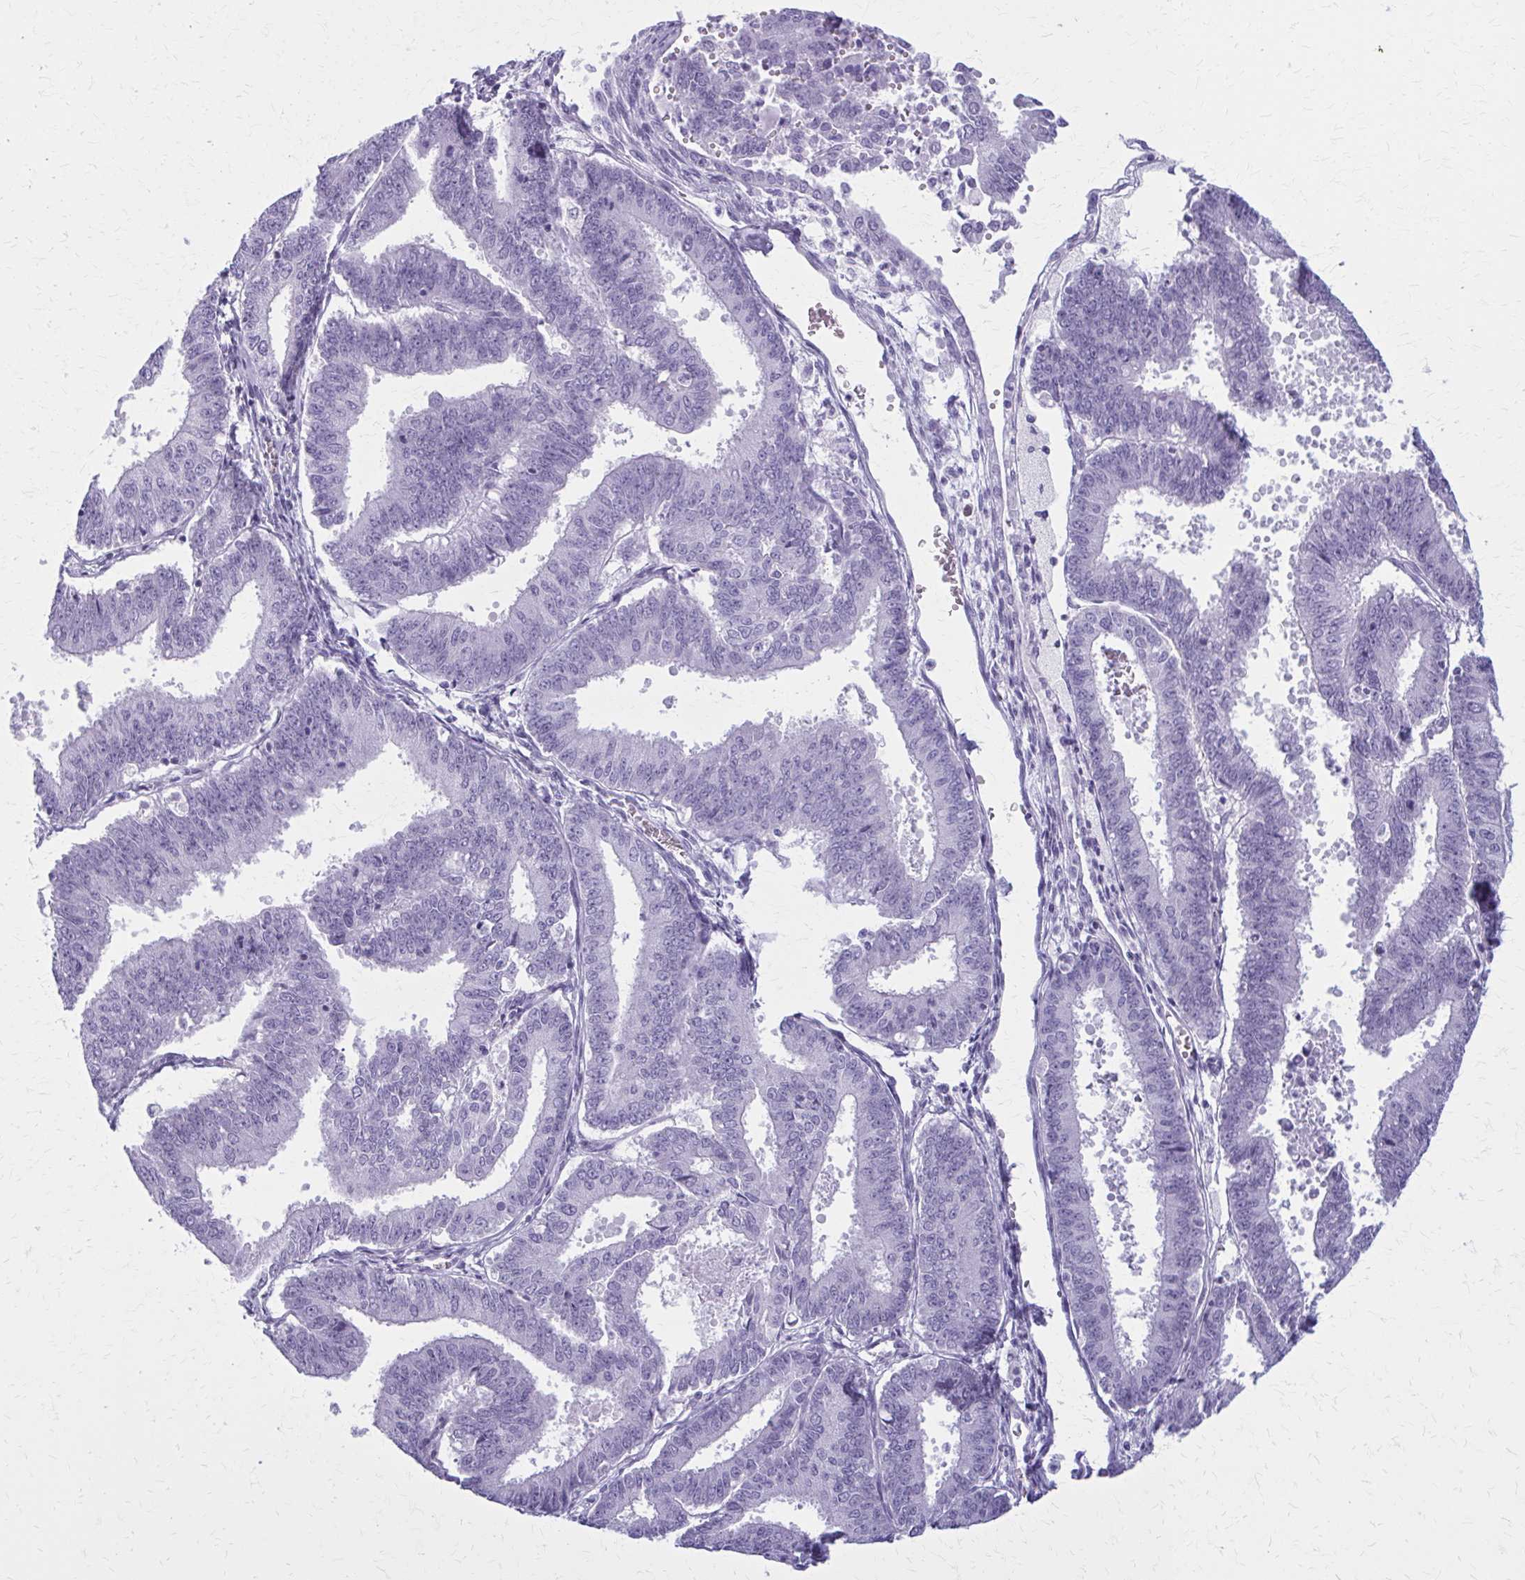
{"staining": {"intensity": "negative", "quantity": "none", "location": "none"}, "tissue": "endometrial cancer", "cell_type": "Tumor cells", "image_type": "cancer", "snomed": [{"axis": "morphology", "description": "Adenocarcinoma, NOS"}, {"axis": "topography", "description": "Endometrium"}], "caption": "The immunohistochemistry (IHC) histopathology image has no significant staining in tumor cells of adenocarcinoma (endometrial) tissue.", "gene": "ZDHHC7", "patient": {"sex": "female", "age": 73}}